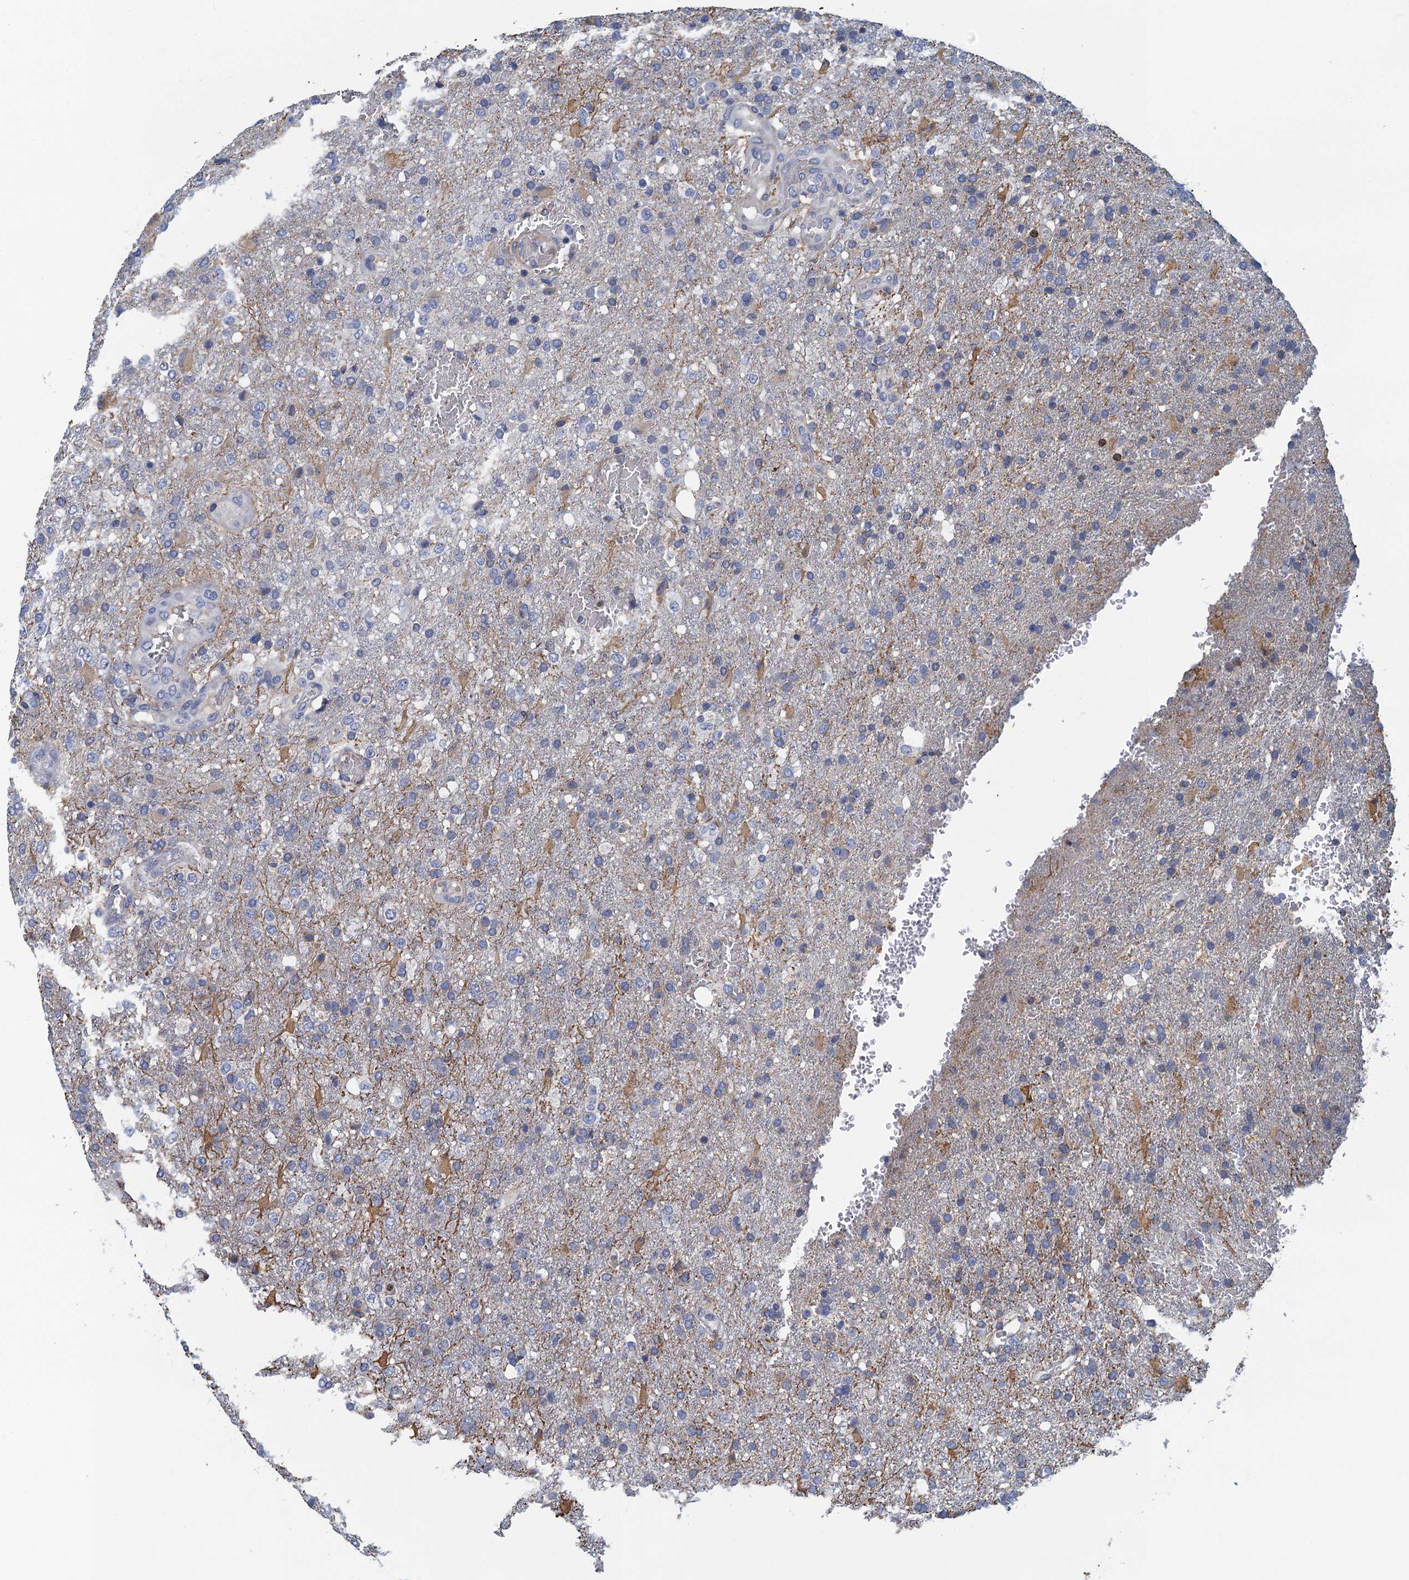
{"staining": {"intensity": "negative", "quantity": "none", "location": "none"}, "tissue": "glioma", "cell_type": "Tumor cells", "image_type": "cancer", "snomed": [{"axis": "morphology", "description": "Glioma, malignant, High grade"}, {"axis": "topography", "description": "Brain"}], "caption": "A photomicrograph of glioma stained for a protein exhibits no brown staining in tumor cells.", "gene": "TRAF3IP3", "patient": {"sex": "female", "age": 74}}